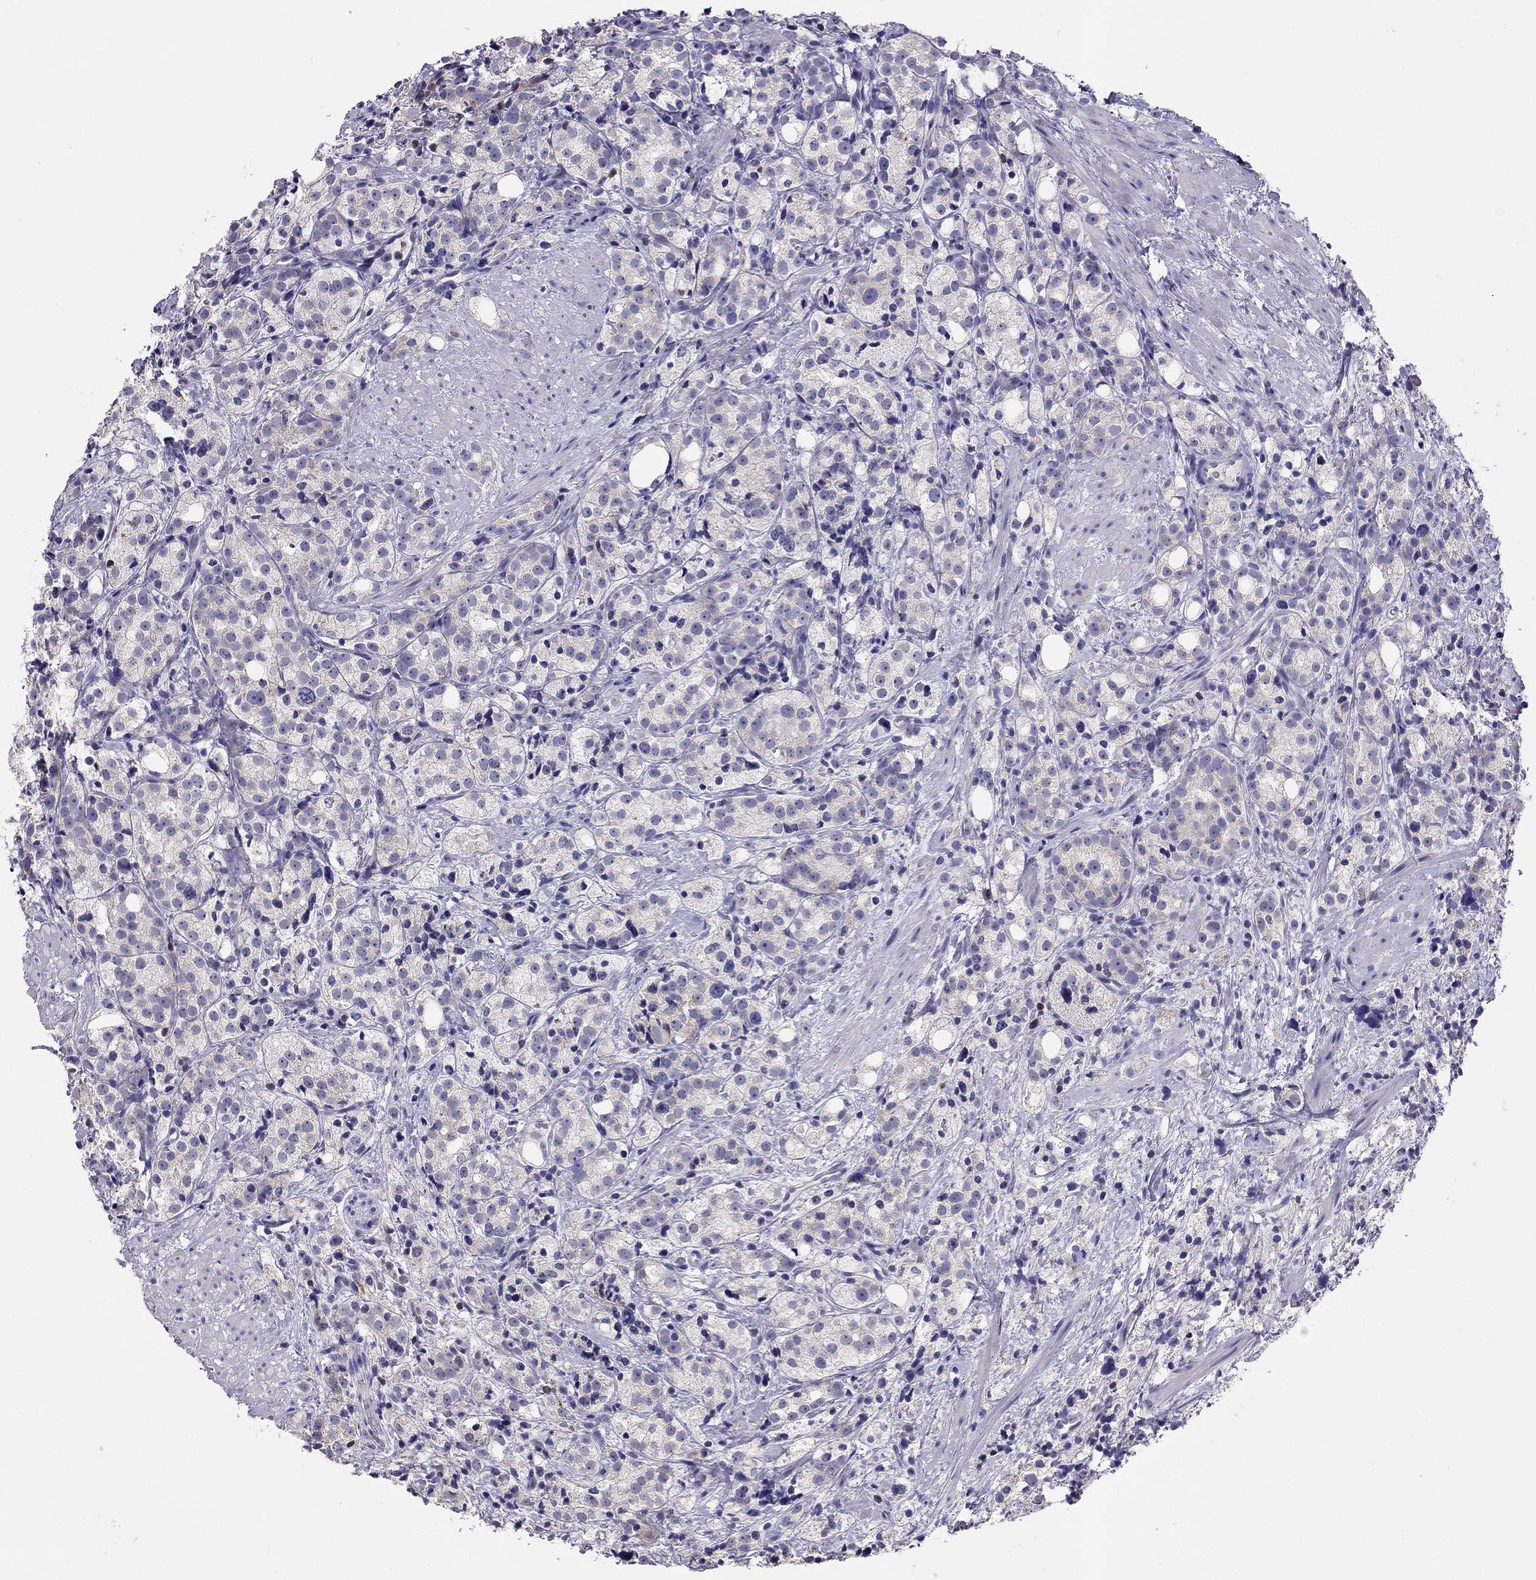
{"staining": {"intensity": "negative", "quantity": "none", "location": "none"}, "tissue": "prostate cancer", "cell_type": "Tumor cells", "image_type": "cancer", "snomed": [{"axis": "morphology", "description": "Adenocarcinoma, High grade"}, {"axis": "topography", "description": "Prostate"}], "caption": "The micrograph exhibits no significant expression in tumor cells of prostate cancer (adenocarcinoma (high-grade)).", "gene": "CITED1", "patient": {"sex": "male", "age": 53}}